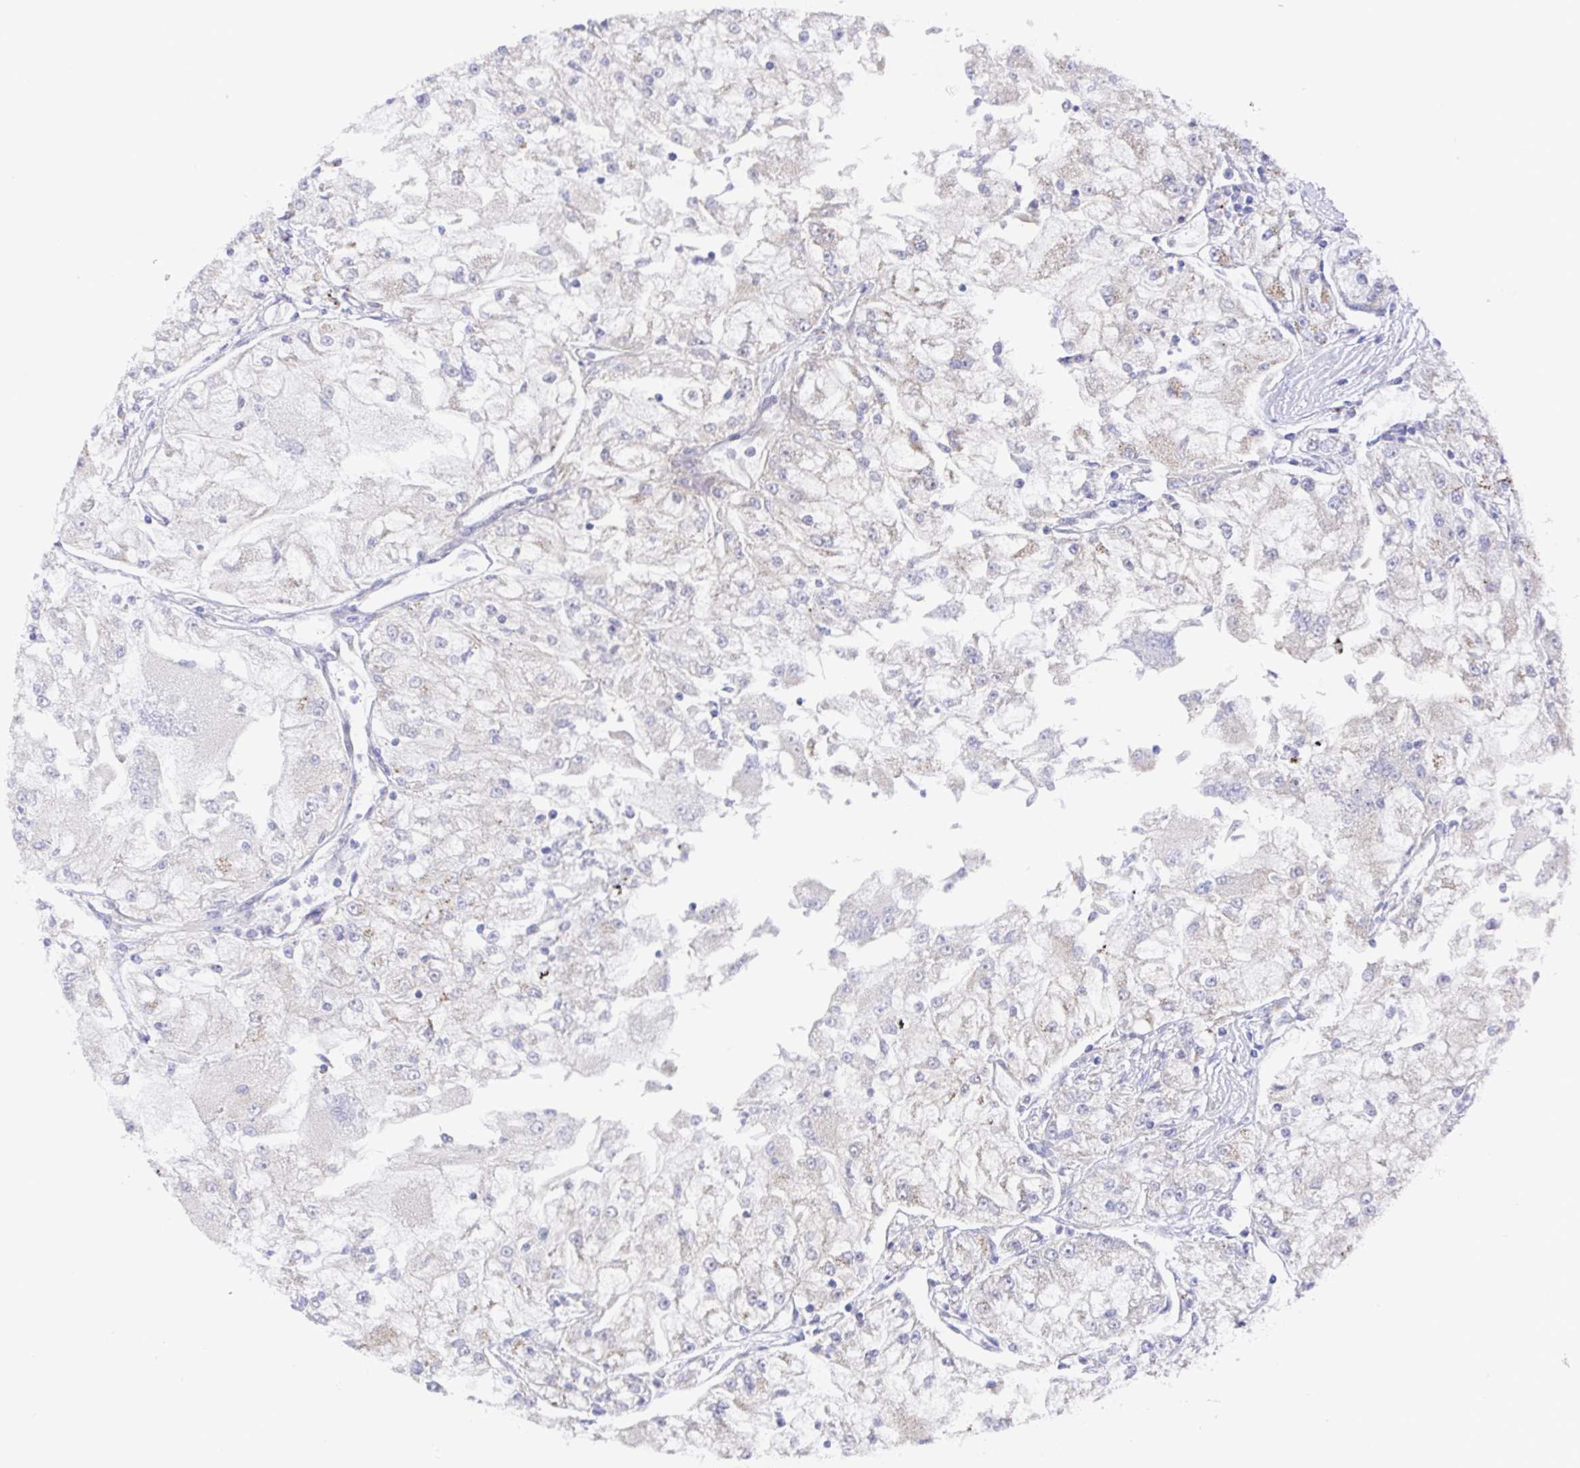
{"staining": {"intensity": "negative", "quantity": "none", "location": "none"}, "tissue": "renal cancer", "cell_type": "Tumor cells", "image_type": "cancer", "snomed": [{"axis": "morphology", "description": "Adenocarcinoma, NOS"}, {"axis": "topography", "description": "Kidney"}], "caption": "Protein analysis of renal cancer demonstrates no significant staining in tumor cells.", "gene": "GOLGA1", "patient": {"sex": "female", "age": 72}}